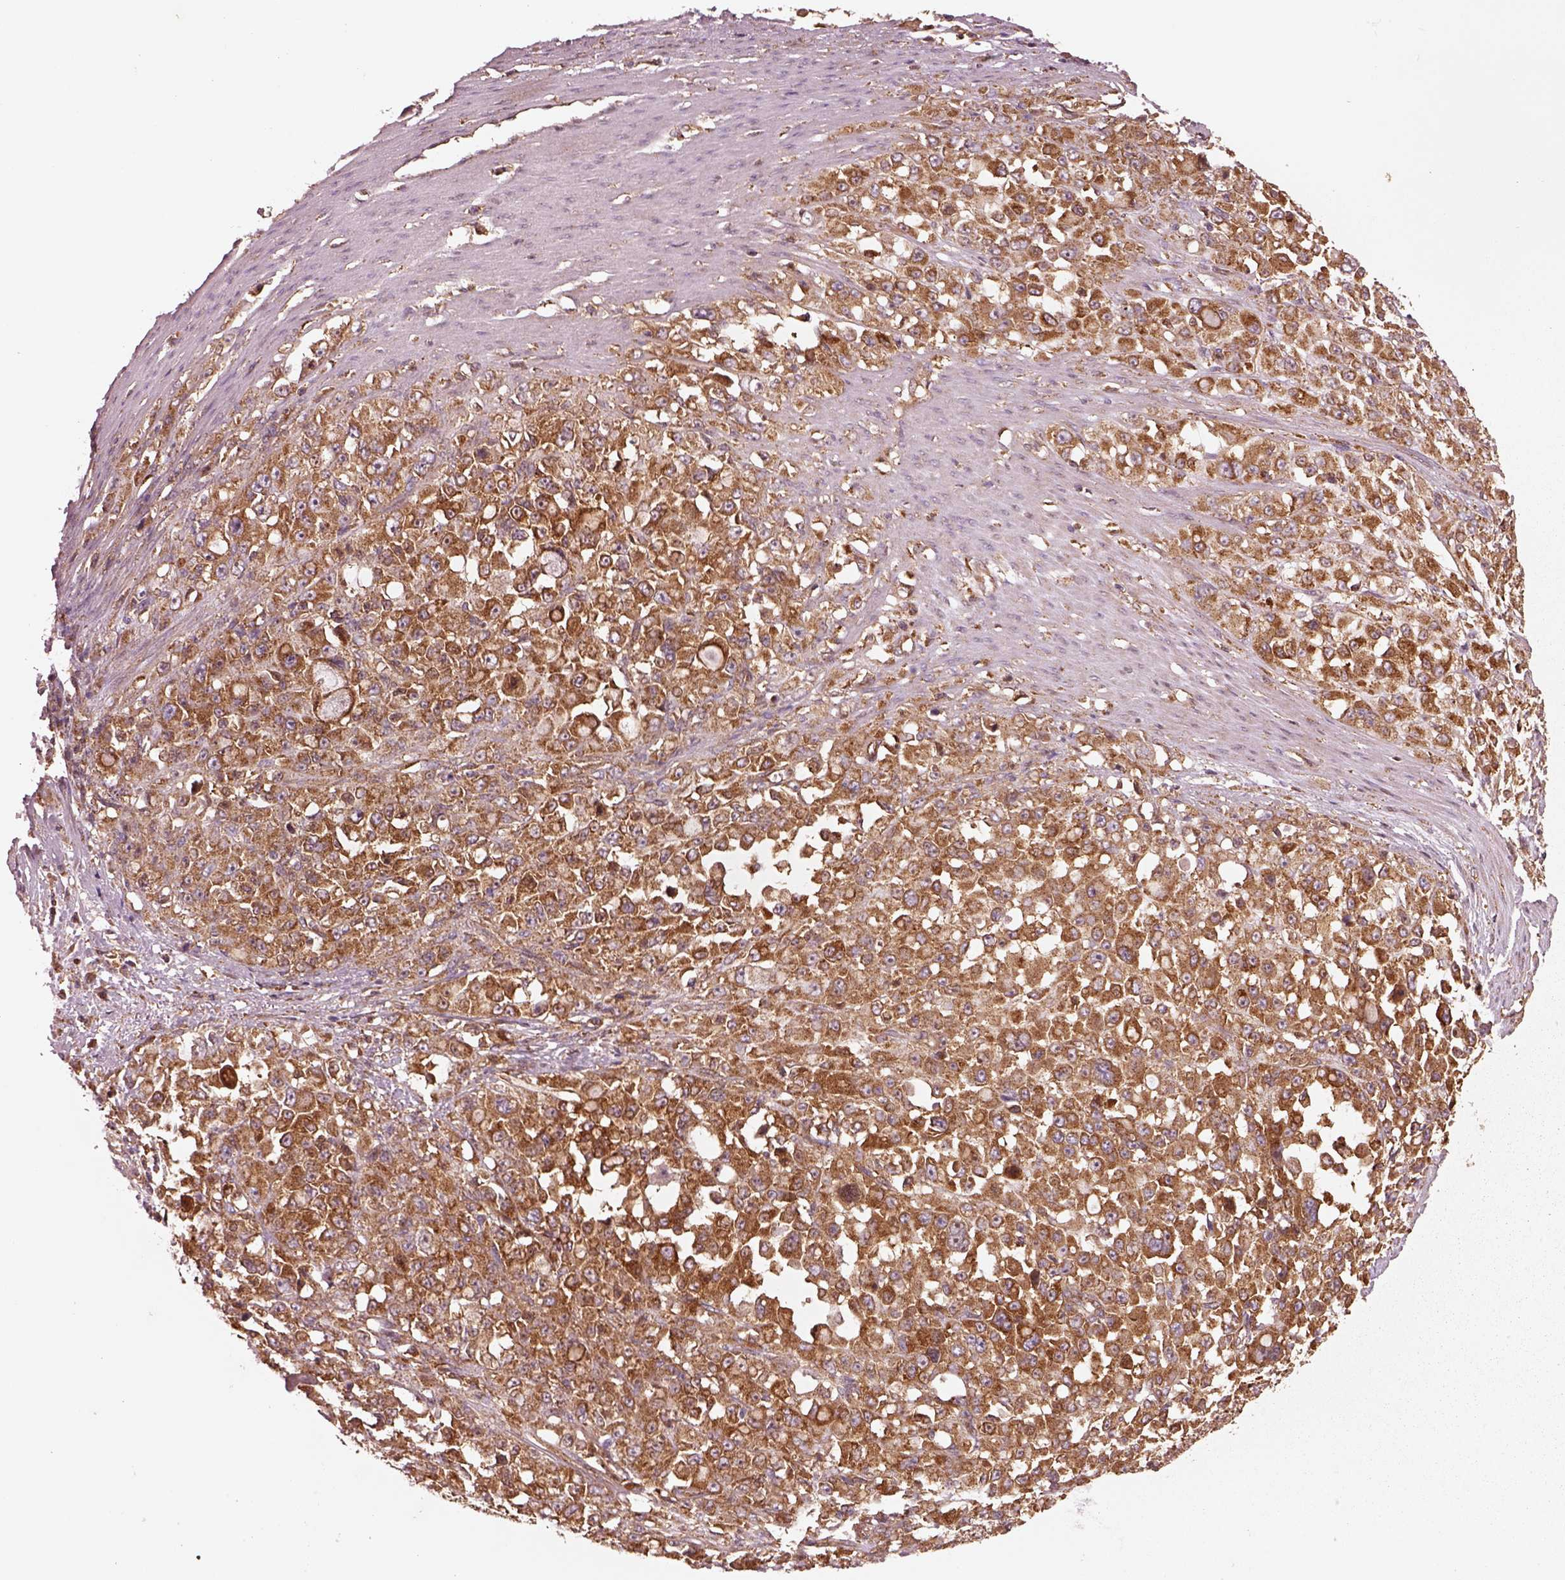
{"staining": {"intensity": "strong", "quantity": ">75%", "location": "cytoplasmic/membranous"}, "tissue": "stomach cancer", "cell_type": "Tumor cells", "image_type": "cancer", "snomed": [{"axis": "morphology", "description": "Adenocarcinoma, NOS"}, {"axis": "topography", "description": "Stomach"}], "caption": "Brown immunohistochemical staining in human stomach cancer displays strong cytoplasmic/membranous expression in about >75% of tumor cells.", "gene": "WASHC2A", "patient": {"sex": "female", "age": 76}}